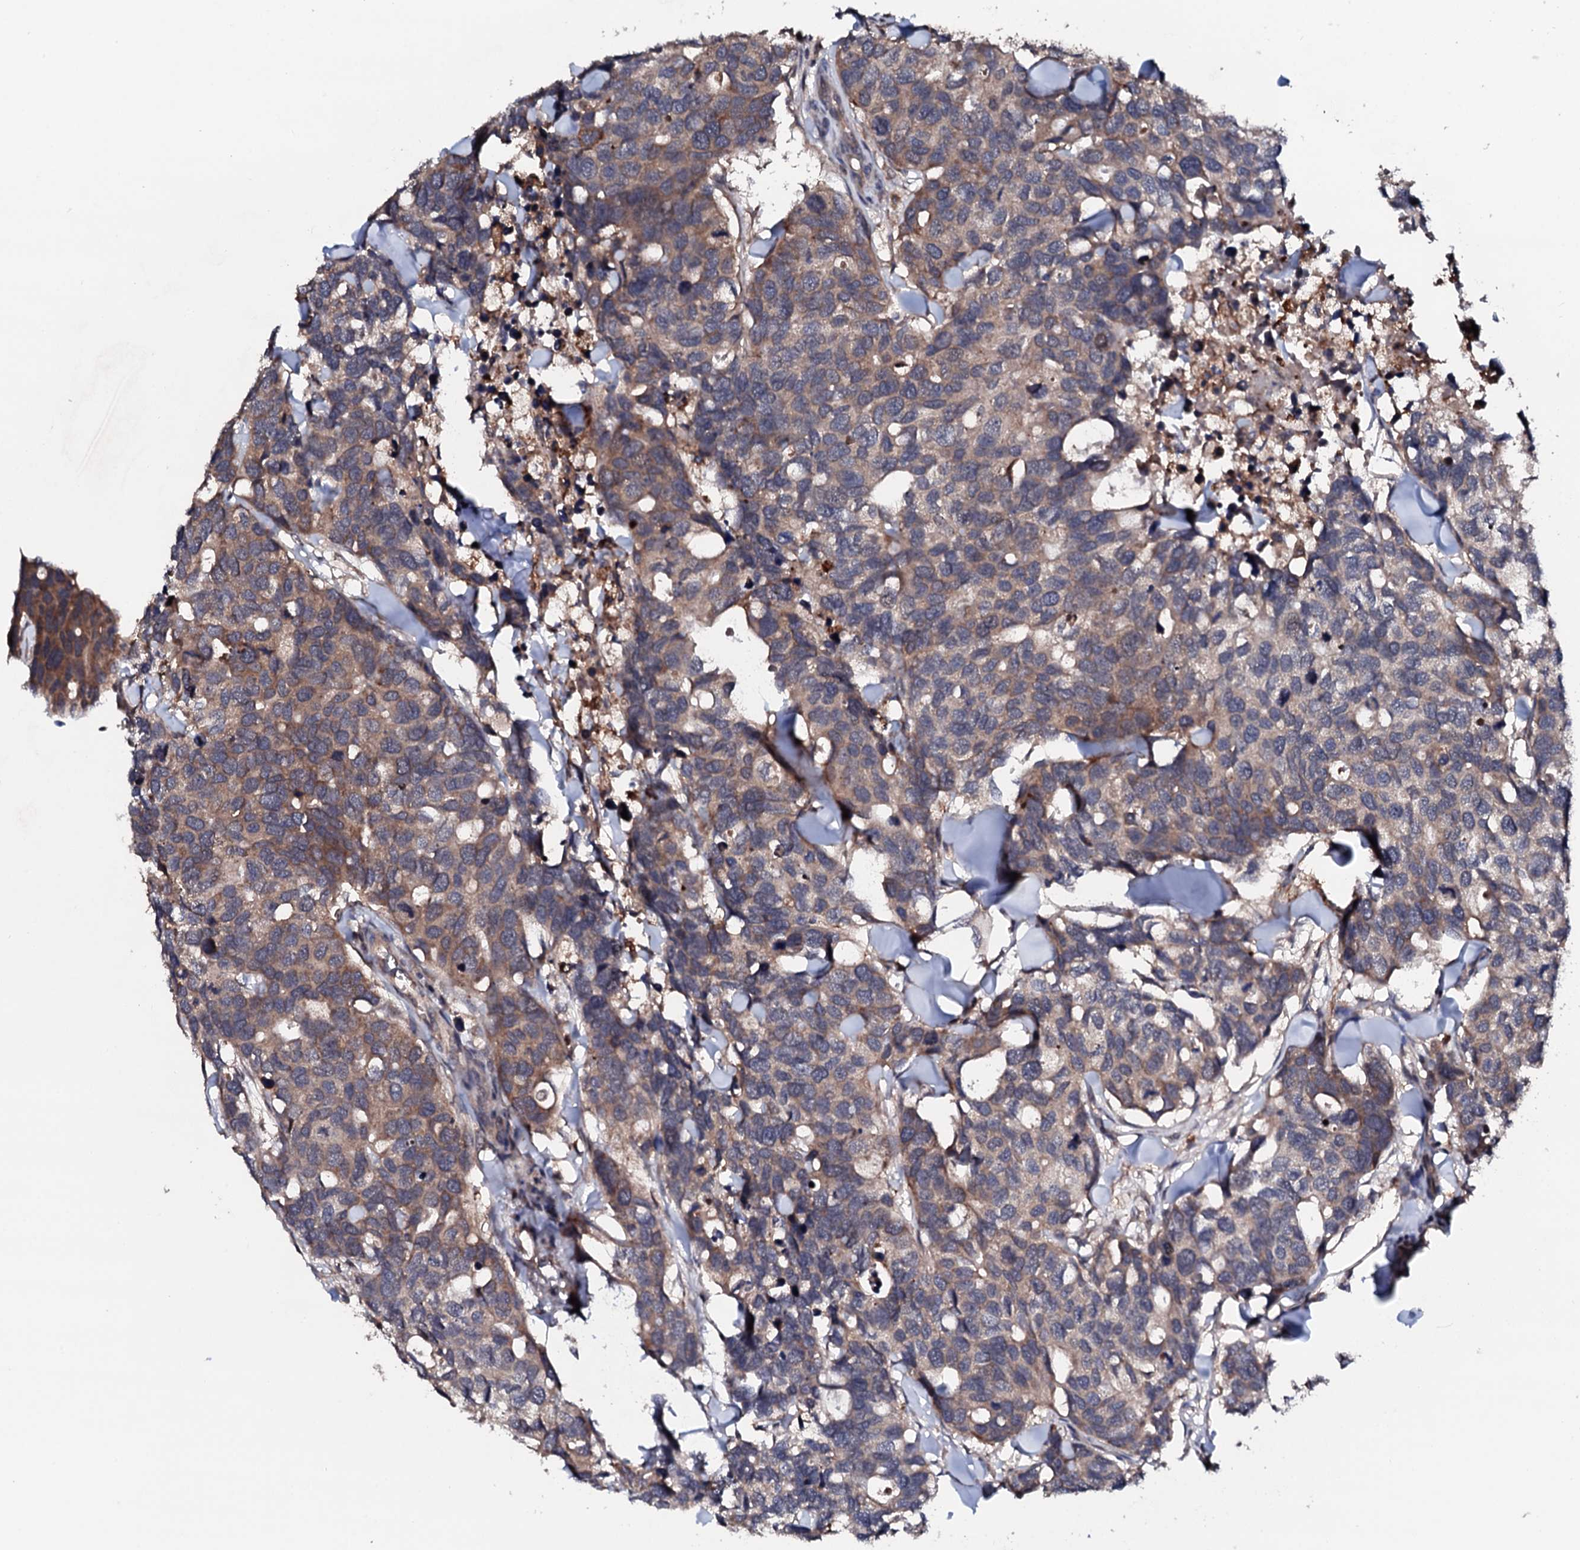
{"staining": {"intensity": "weak", "quantity": "25%-75%", "location": "cytoplasmic/membranous"}, "tissue": "breast cancer", "cell_type": "Tumor cells", "image_type": "cancer", "snomed": [{"axis": "morphology", "description": "Duct carcinoma"}, {"axis": "topography", "description": "Breast"}], "caption": "Tumor cells display low levels of weak cytoplasmic/membranous expression in about 25%-75% of cells in human breast cancer (infiltrating ductal carcinoma).", "gene": "EDC3", "patient": {"sex": "female", "age": 83}}